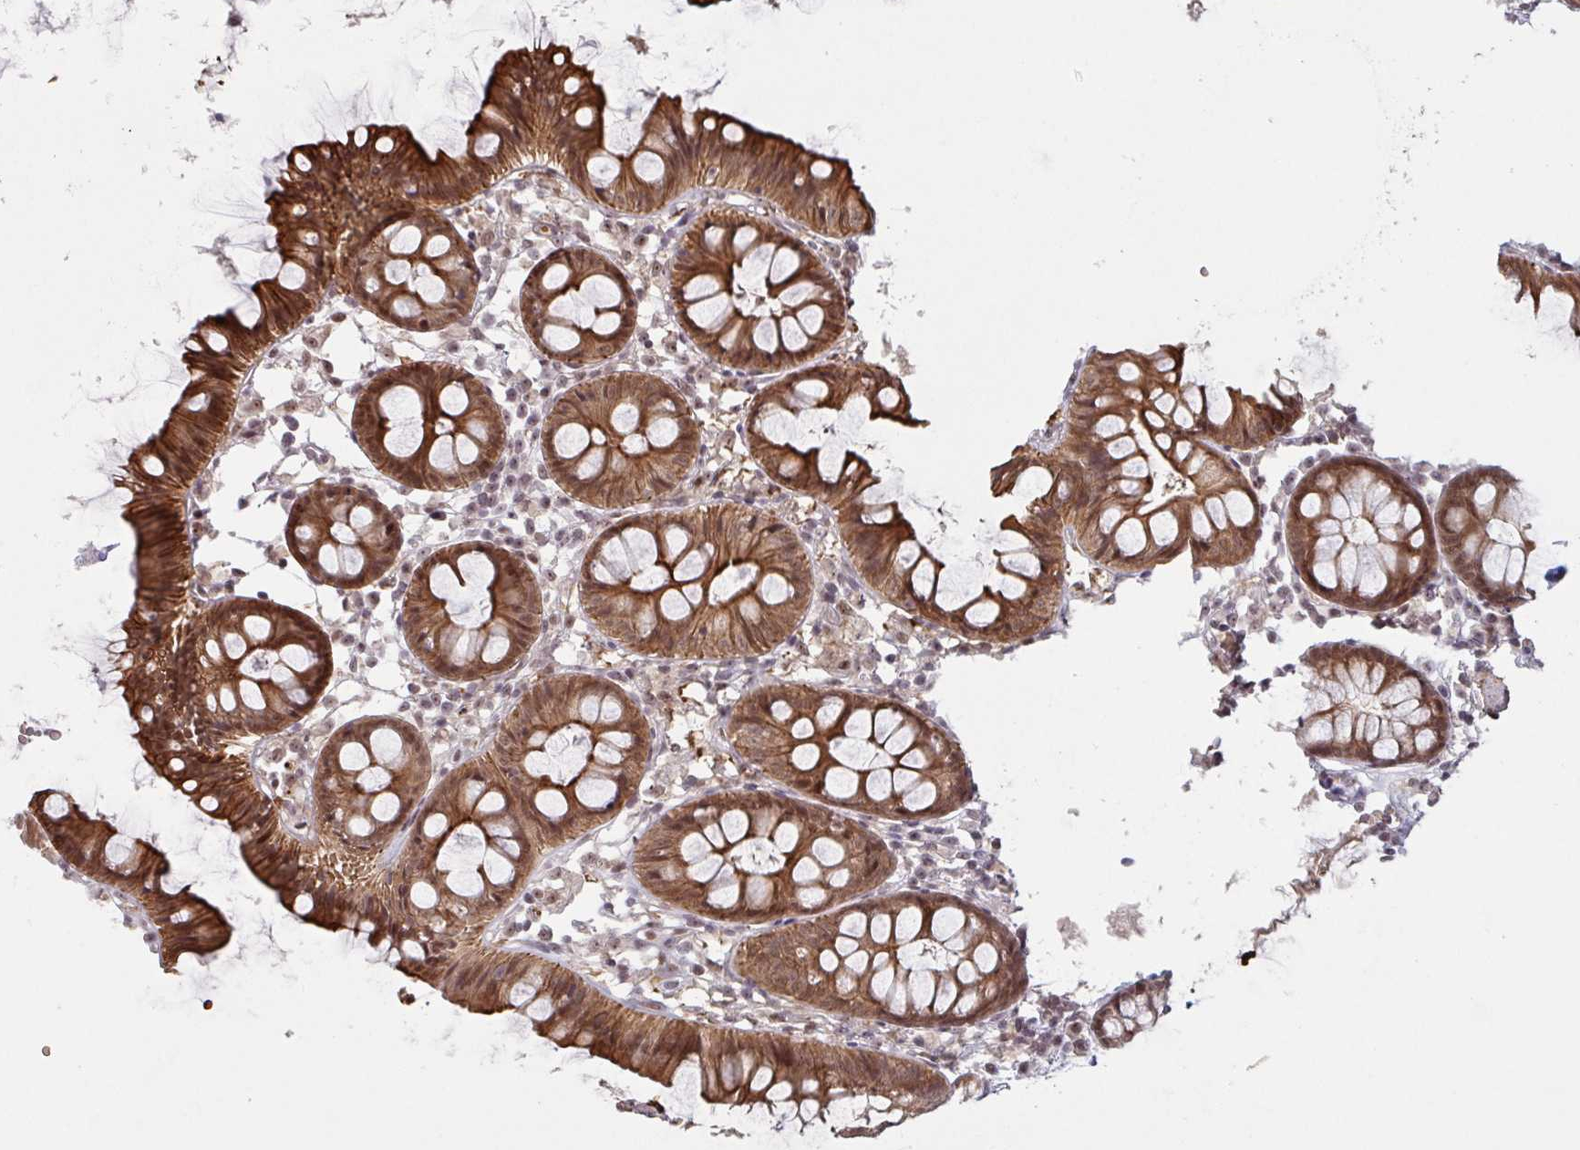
{"staining": {"intensity": "moderate", "quantity": ">75%", "location": "cytoplasmic/membranous"}, "tissue": "colon", "cell_type": "Endothelial cells", "image_type": "normal", "snomed": [{"axis": "morphology", "description": "Normal tissue, NOS"}, {"axis": "topography", "description": "Colon"}], "caption": "High-power microscopy captured an IHC micrograph of unremarkable colon, revealing moderate cytoplasmic/membranous staining in about >75% of endothelial cells.", "gene": "NLRP13", "patient": {"sex": "female", "age": 84}}